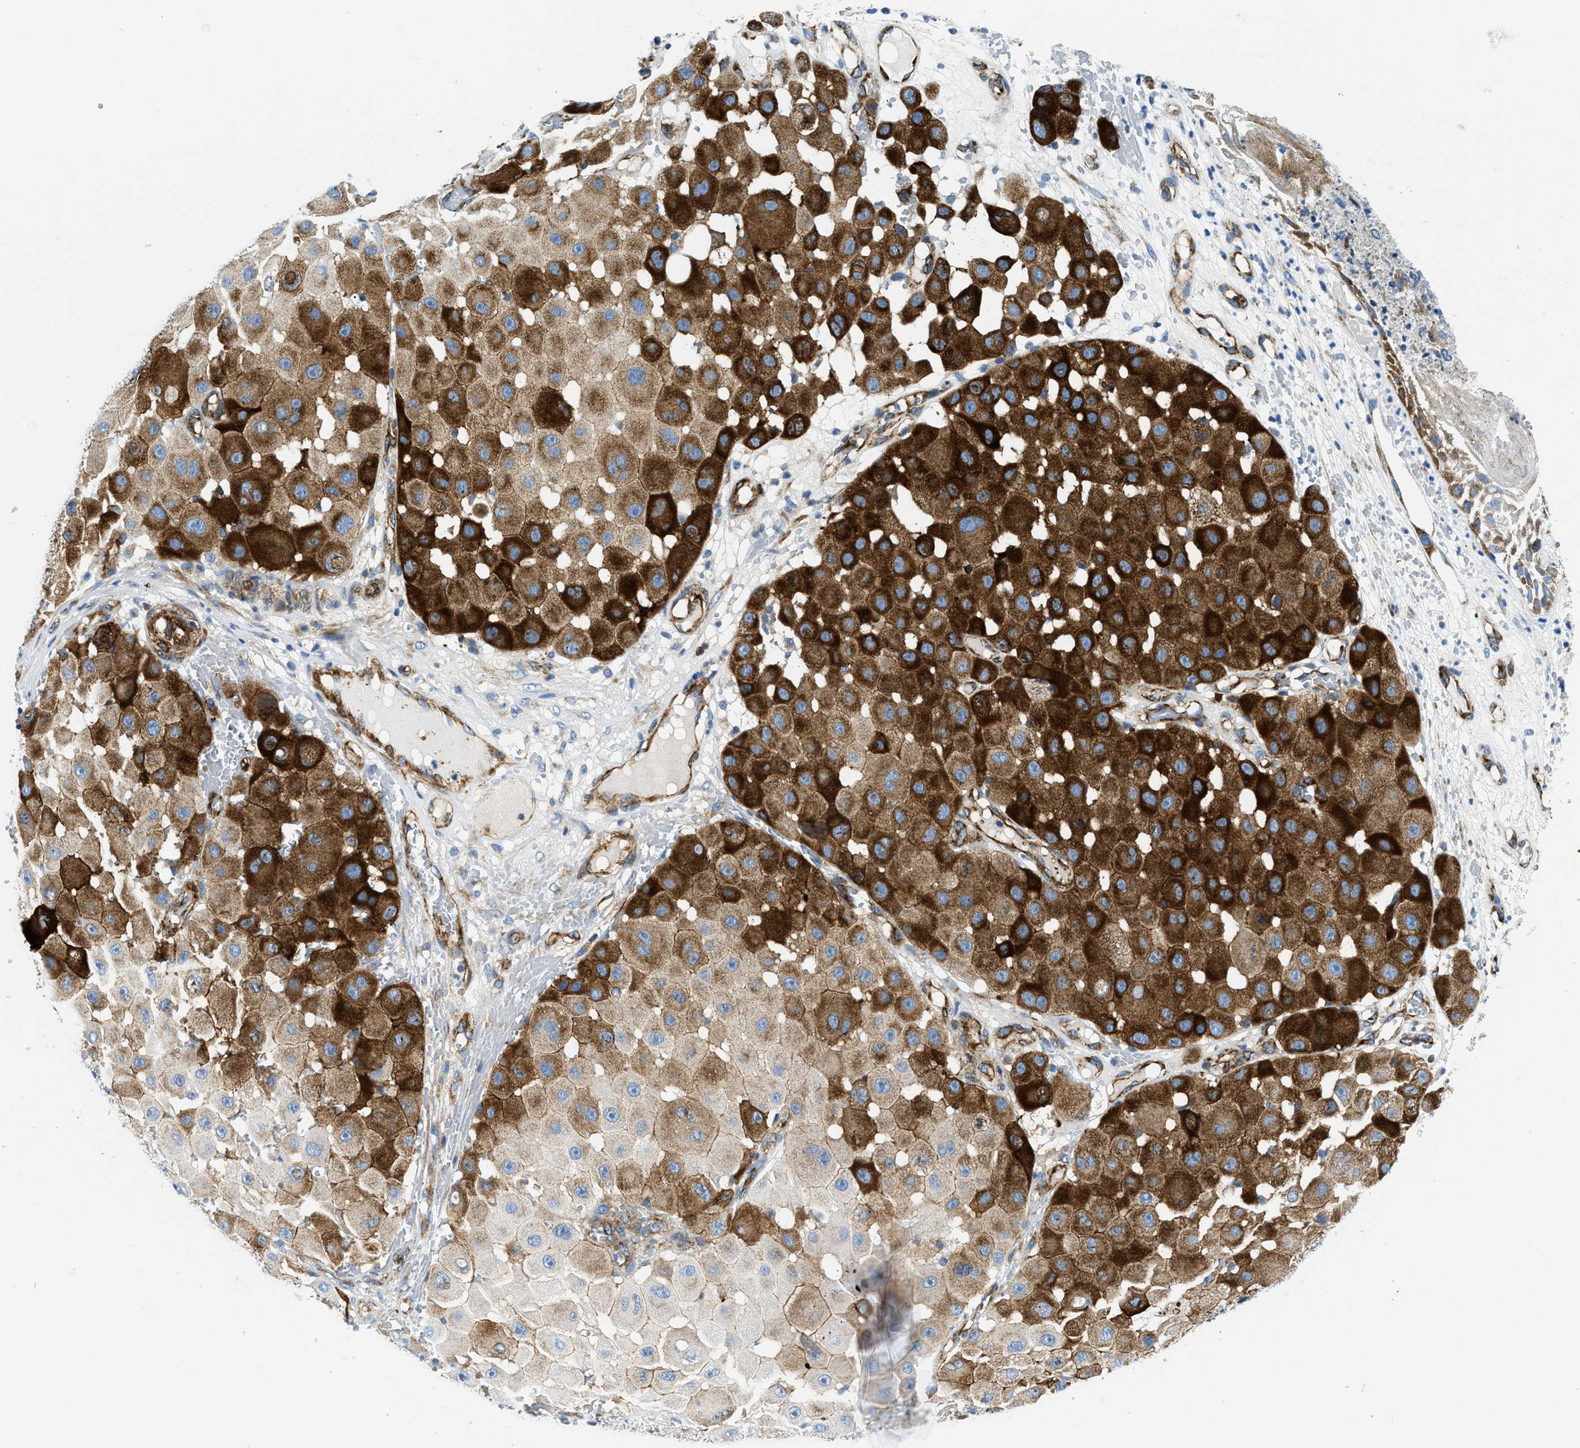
{"staining": {"intensity": "moderate", "quantity": ">75%", "location": "cytoplasmic/membranous"}, "tissue": "melanoma", "cell_type": "Tumor cells", "image_type": "cancer", "snomed": [{"axis": "morphology", "description": "Malignant melanoma, NOS"}, {"axis": "topography", "description": "Skin"}], "caption": "Melanoma stained with a brown dye demonstrates moderate cytoplasmic/membranous positive positivity in about >75% of tumor cells.", "gene": "CUTA", "patient": {"sex": "female", "age": 81}}